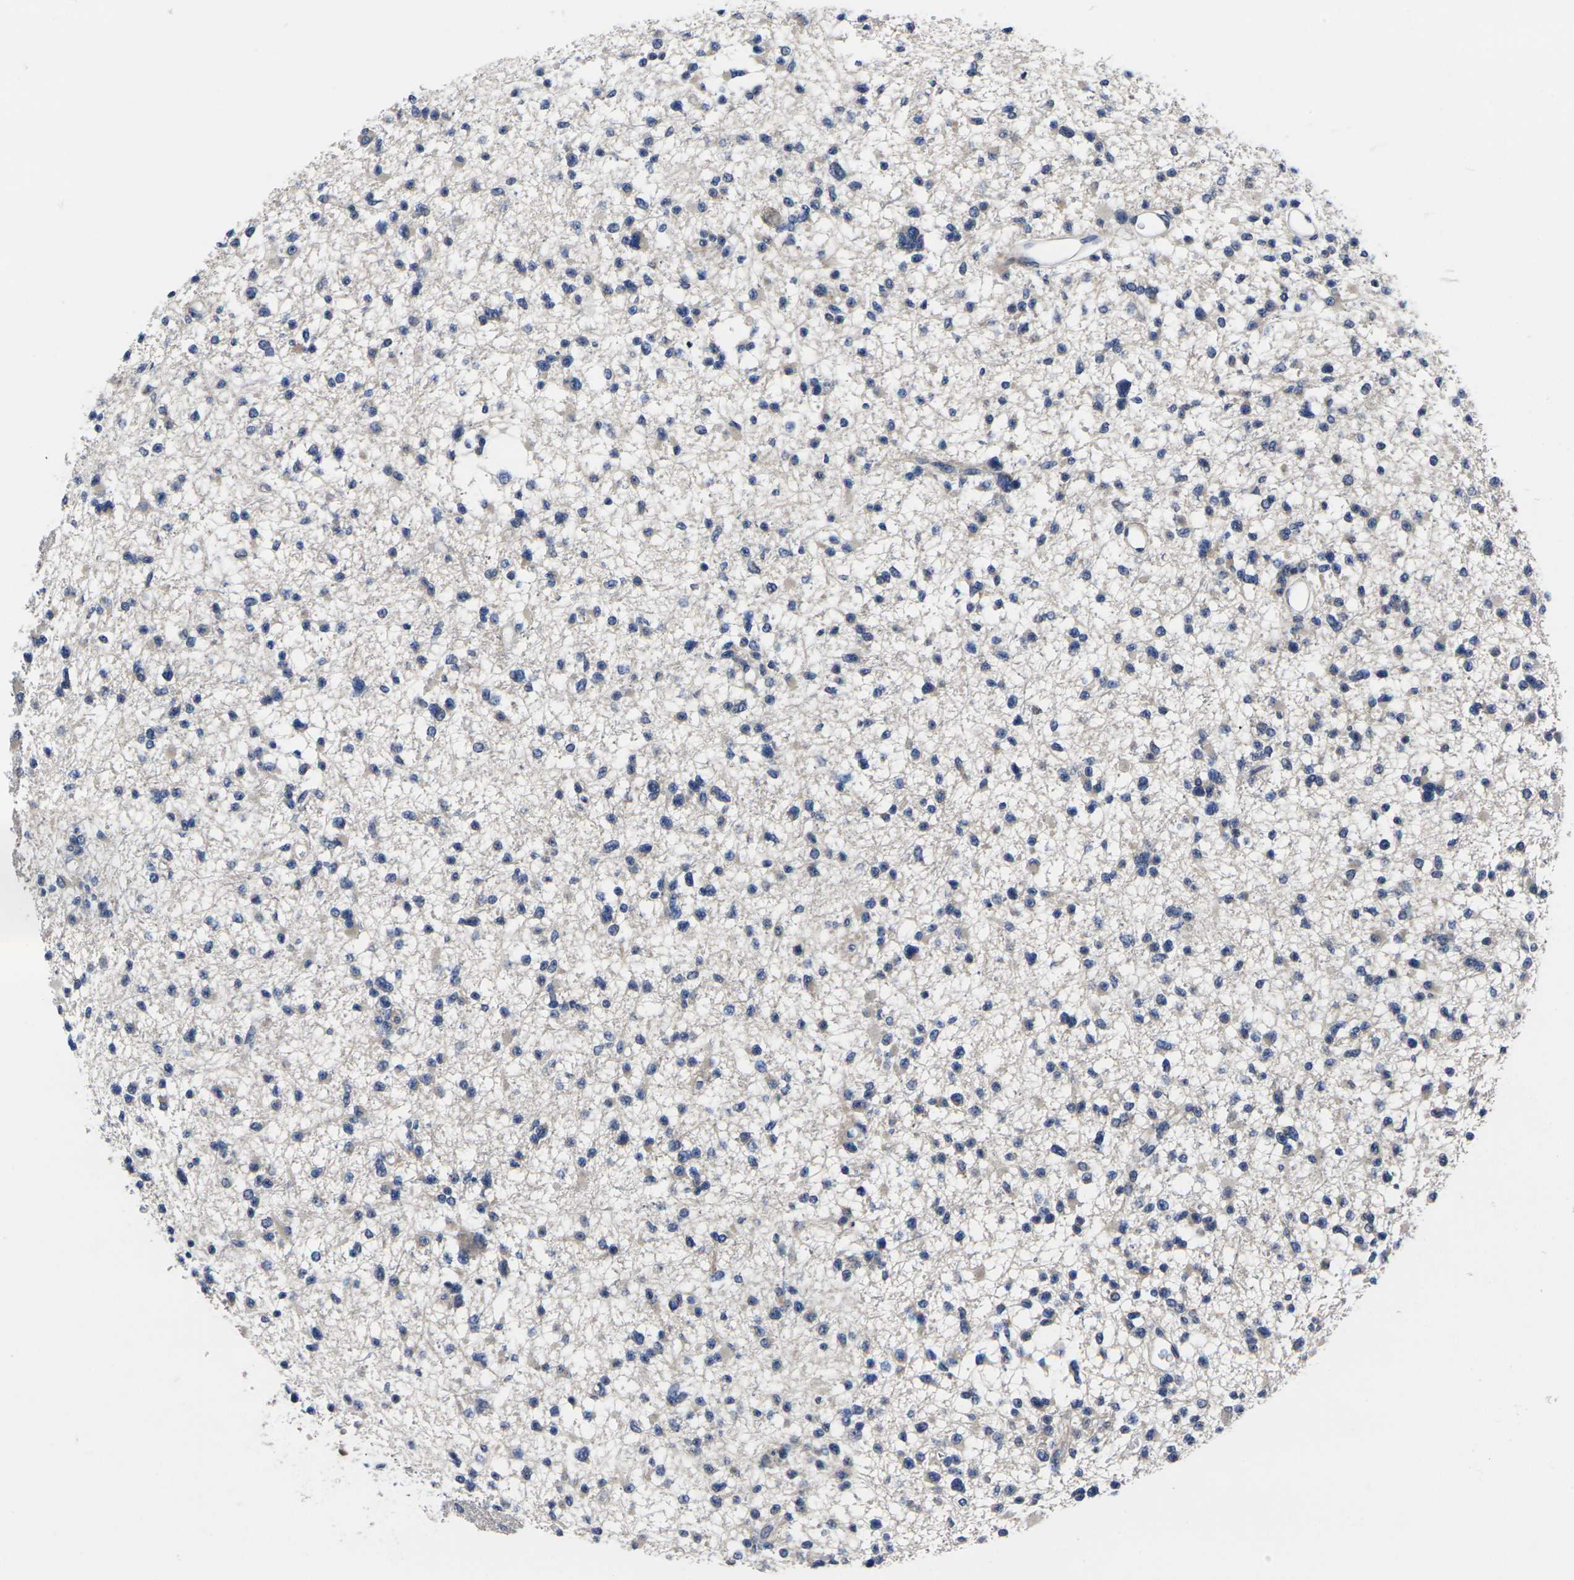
{"staining": {"intensity": "negative", "quantity": "none", "location": "none"}, "tissue": "glioma", "cell_type": "Tumor cells", "image_type": "cancer", "snomed": [{"axis": "morphology", "description": "Glioma, malignant, Low grade"}, {"axis": "topography", "description": "Brain"}], "caption": "The immunohistochemistry (IHC) photomicrograph has no significant expression in tumor cells of glioma tissue. Nuclei are stained in blue.", "gene": "CYP2C8", "patient": {"sex": "female", "age": 22}}